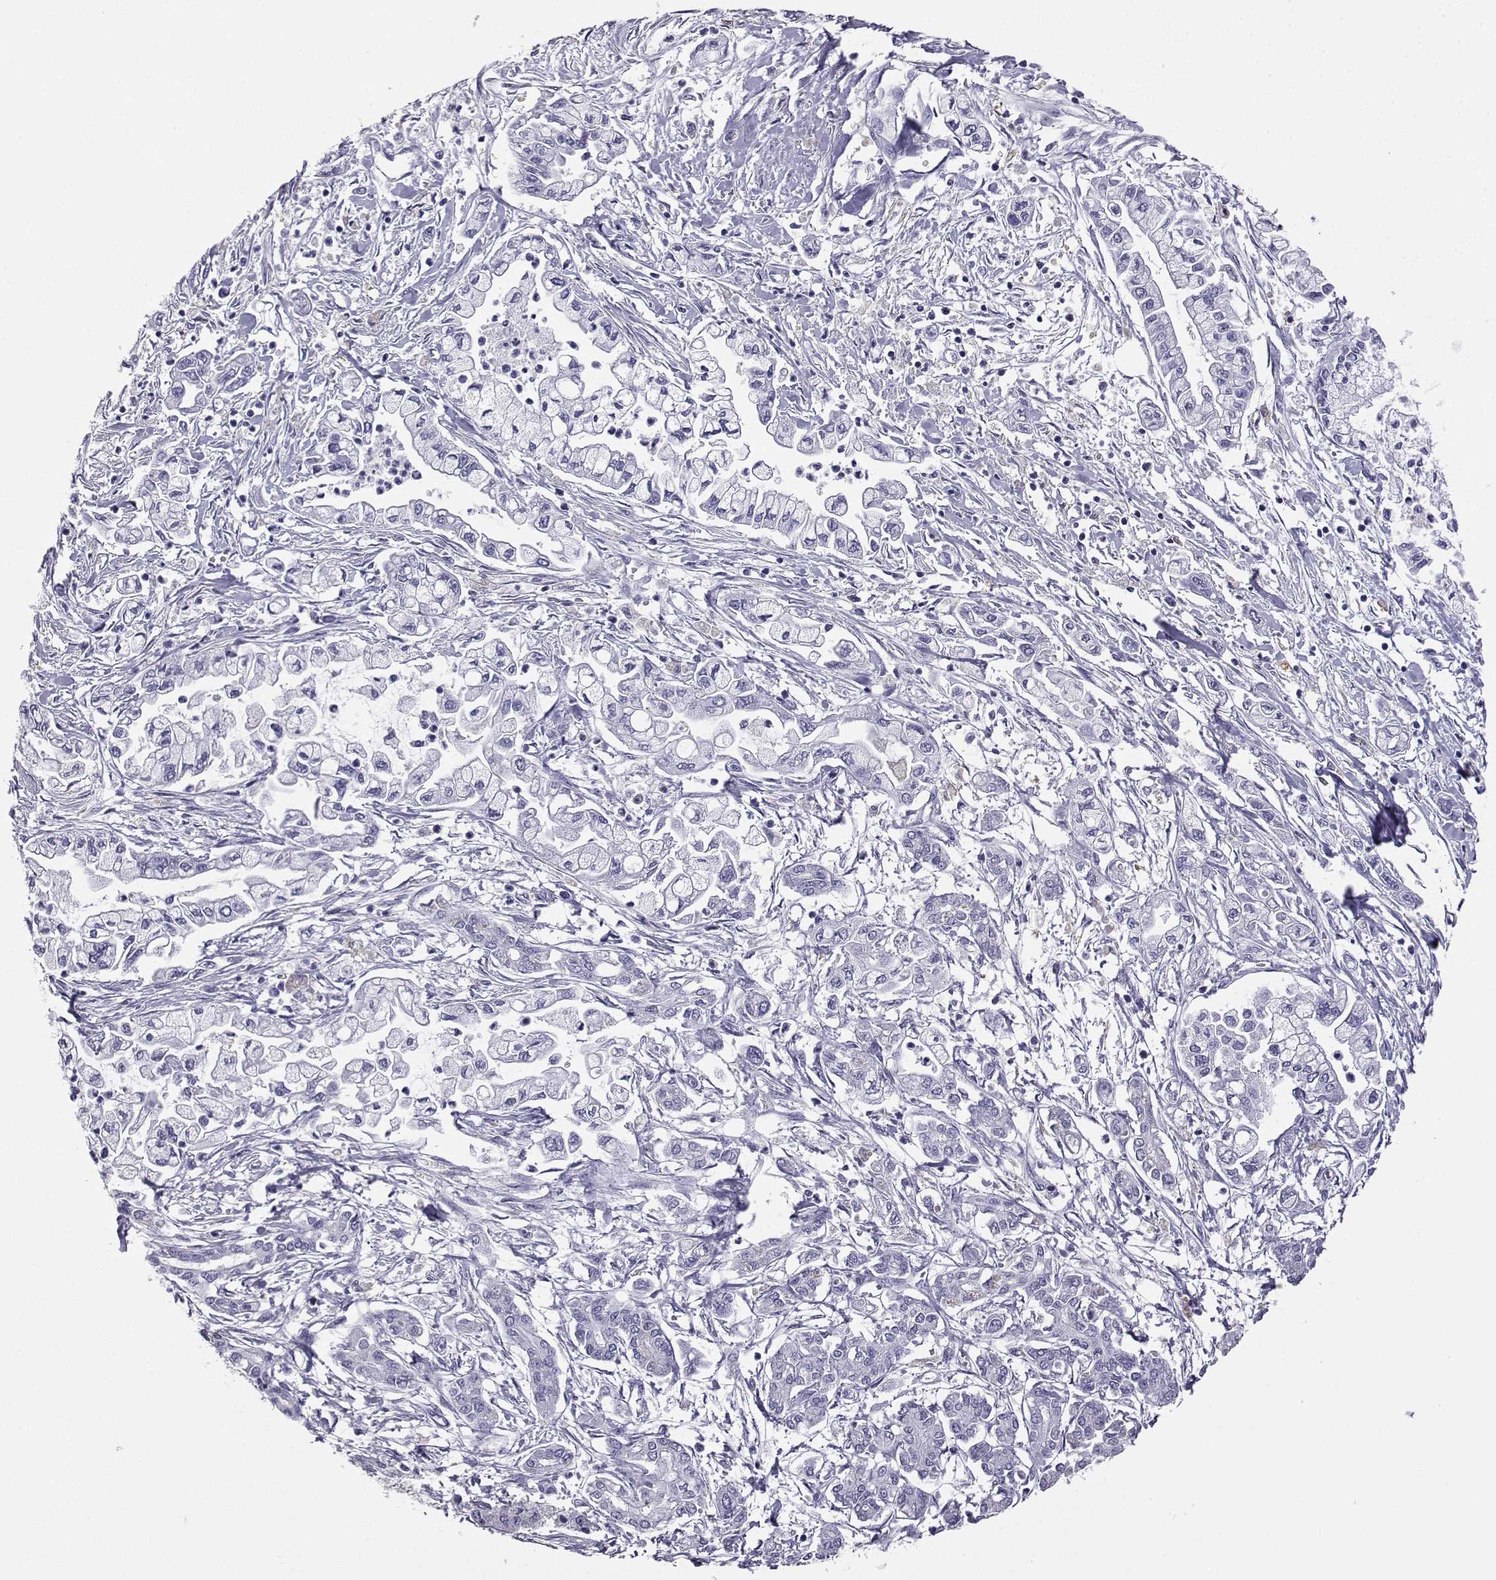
{"staining": {"intensity": "negative", "quantity": "none", "location": "none"}, "tissue": "pancreatic cancer", "cell_type": "Tumor cells", "image_type": "cancer", "snomed": [{"axis": "morphology", "description": "Adenocarcinoma, NOS"}, {"axis": "topography", "description": "Pancreas"}], "caption": "Human pancreatic cancer stained for a protein using immunohistochemistry (IHC) displays no positivity in tumor cells.", "gene": "AKR1B1", "patient": {"sex": "male", "age": 54}}